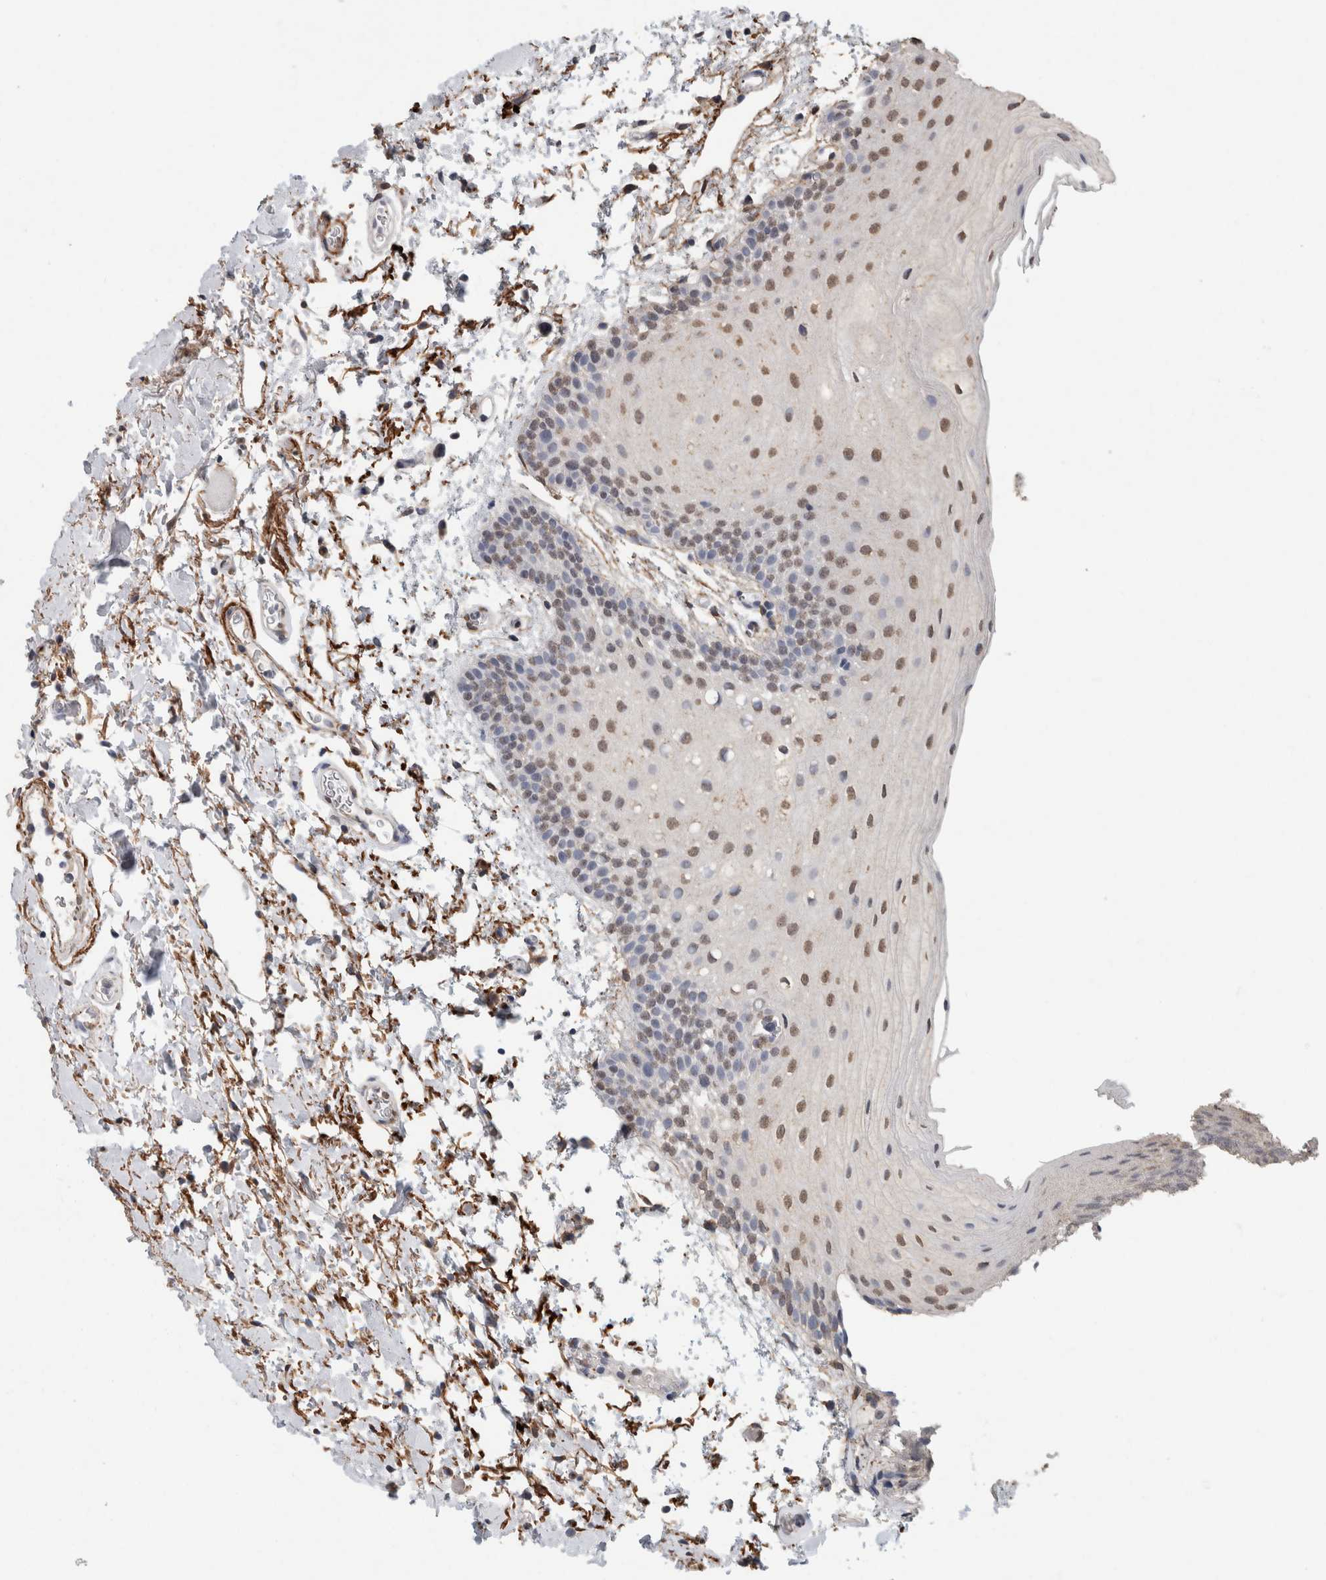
{"staining": {"intensity": "moderate", "quantity": "25%-75%", "location": "nuclear"}, "tissue": "oral mucosa", "cell_type": "Squamous epithelial cells", "image_type": "normal", "snomed": [{"axis": "morphology", "description": "Normal tissue, NOS"}, {"axis": "topography", "description": "Oral tissue"}], "caption": "Squamous epithelial cells demonstrate moderate nuclear positivity in approximately 25%-75% of cells in unremarkable oral mucosa. The protein of interest is stained brown, and the nuclei are stained in blue (DAB IHC with brightfield microscopy, high magnification).", "gene": "LTBP1", "patient": {"sex": "male", "age": 62}}